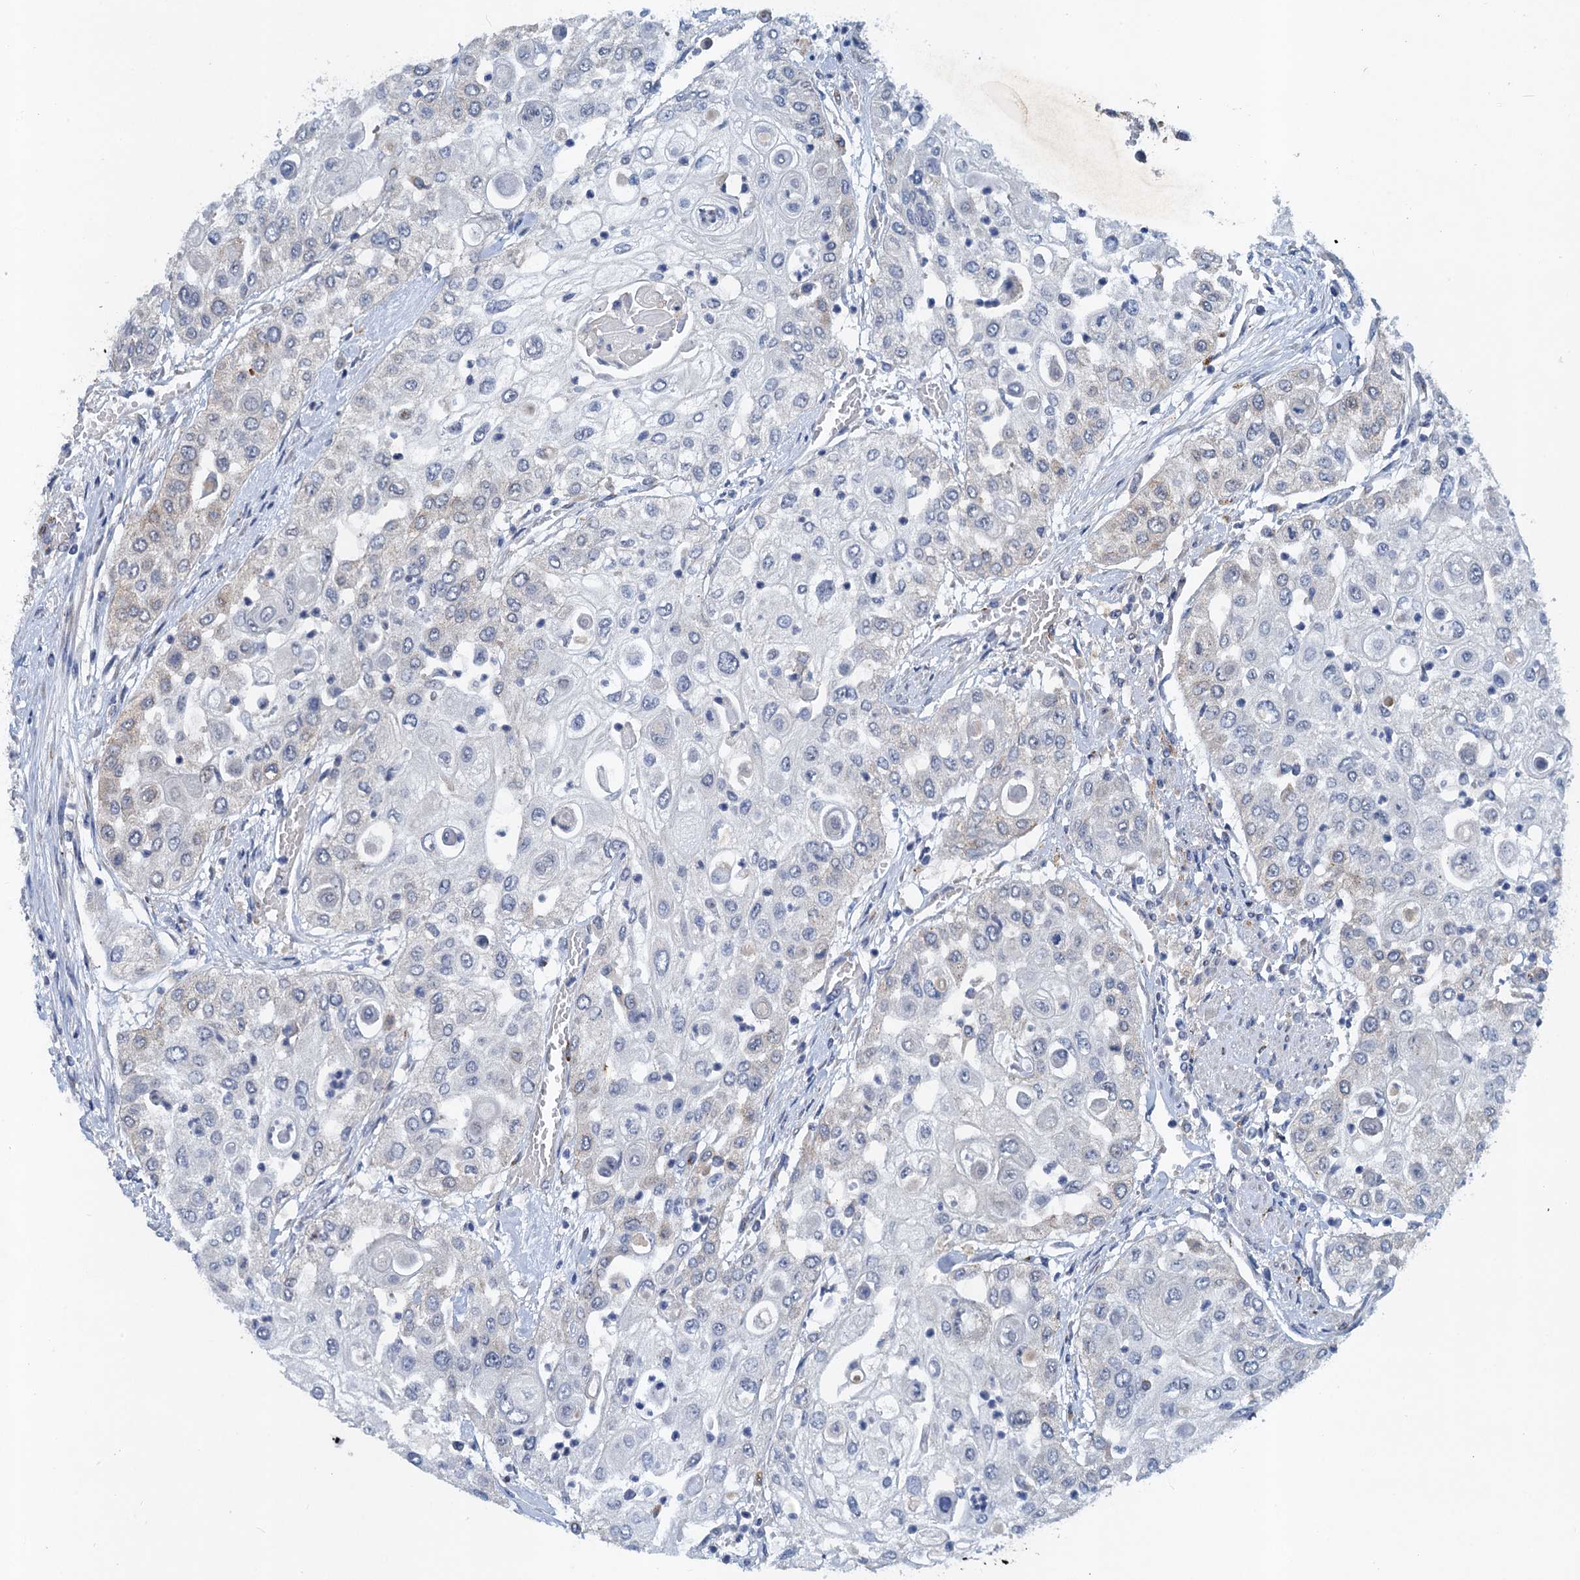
{"staining": {"intensity": "negative", "quantity": "none", "location": "none"}, "tissue": "urothelial cancer", "cell_type": "Tumor cells", "image_type": "cancer", "snomed": [{"axis": "morphology", "description": "Urothelial carcinoma, High grade"}, {"axis": "topography", "description": "Urinary bladder"}], "caption": "This is an IHC histopathology image of urothelial carcinoma (high-grade). There is no positivity in tumor cells.", "gene": "NBEA", "patient": {"sex": "female", "age": 79}}